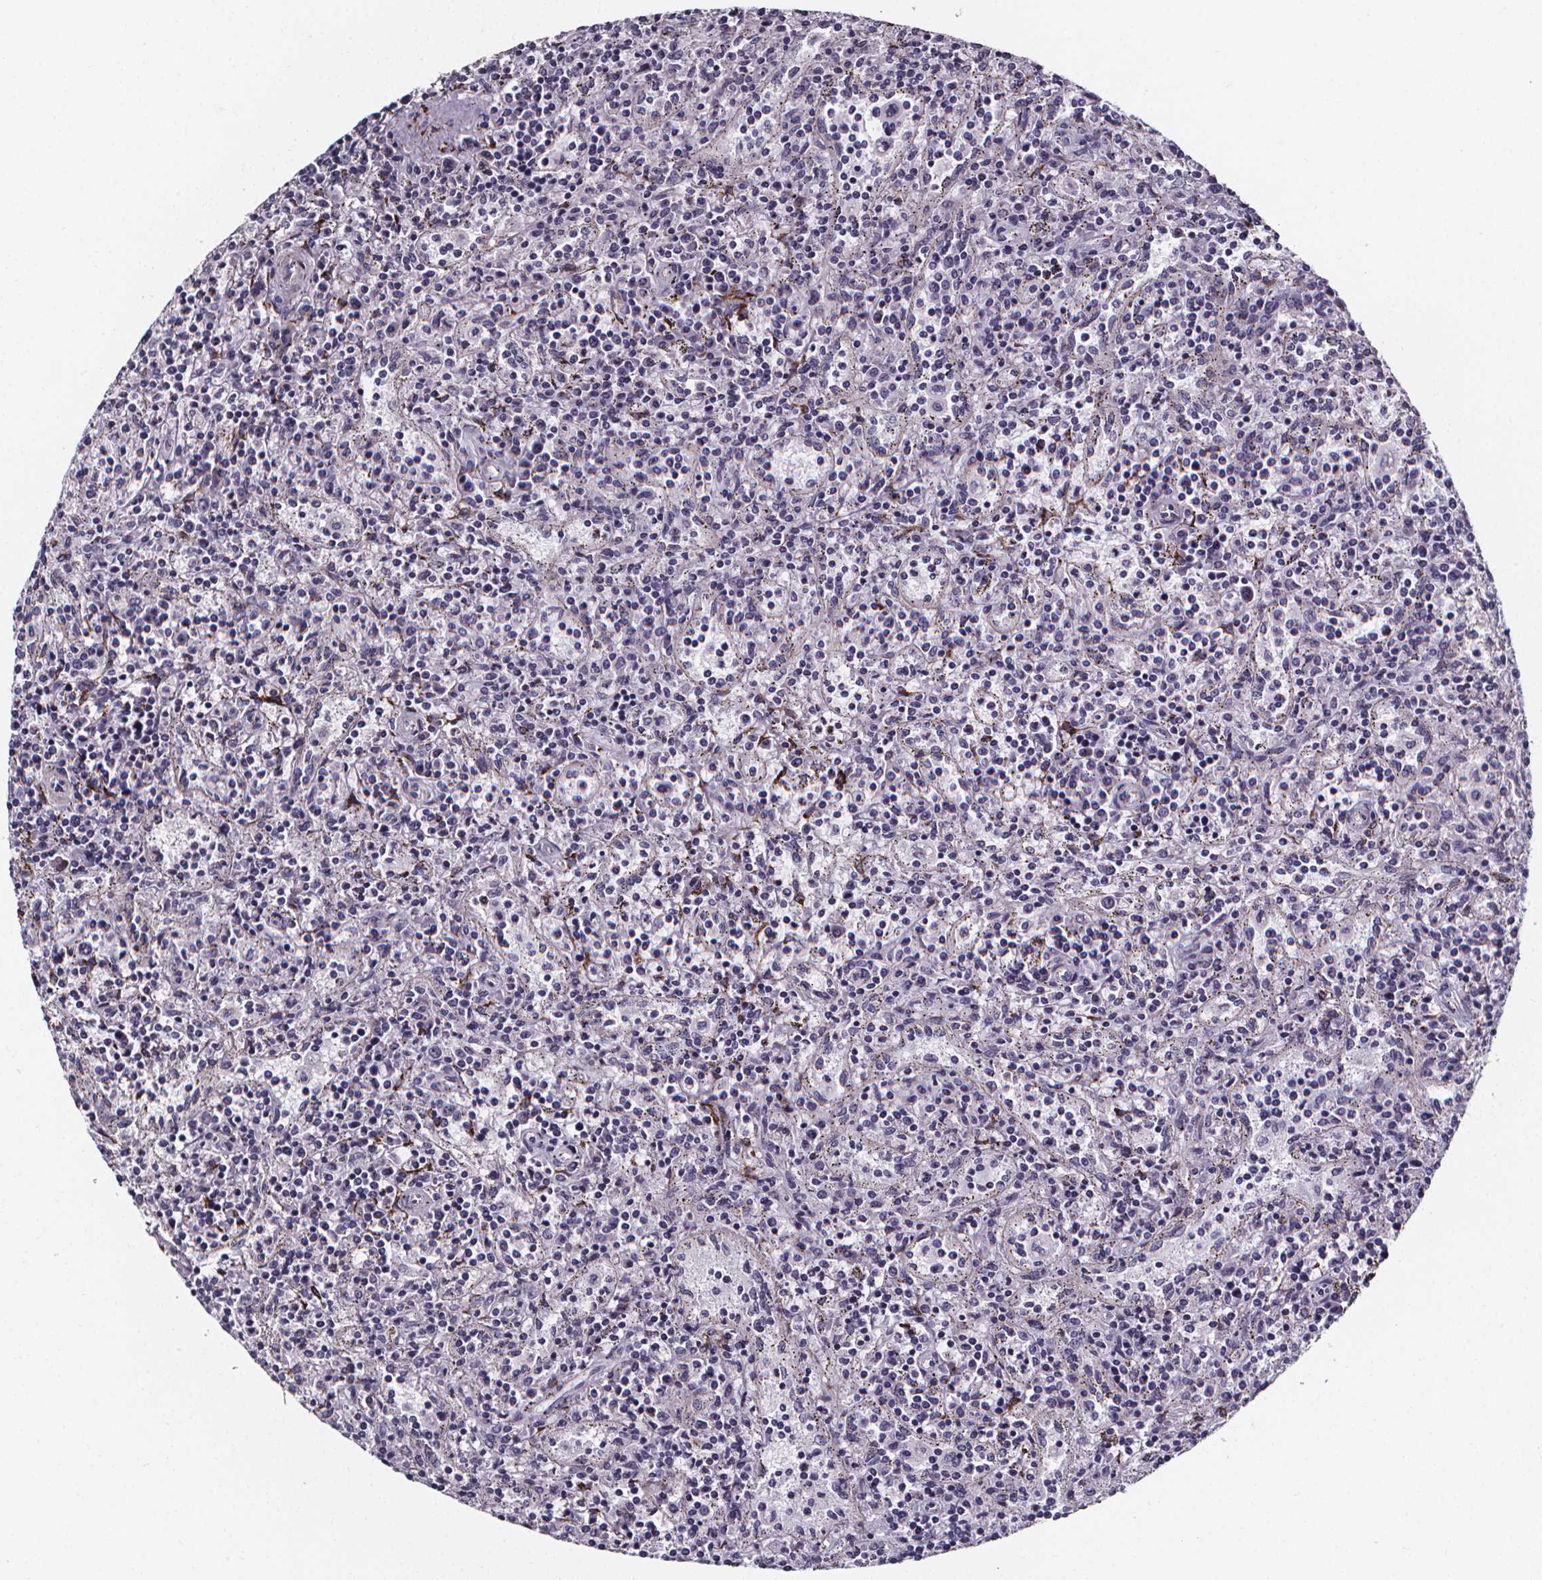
{"staining": {"intensity": "negative", "quantity": "none", "location": "none"}, "tissue": "lymphoma", "cell_type": "Tumor cells", "image_type": "cancer", "snomed": [{"axis": "morphology", "description": "Malignant lymphoma, non-Hodgkin's type, Low grade"}, {"axis": "topography", "description": "Spleen"}], "caption": "Histopathology image shows no protein staining in tumor cells of low-grade malignant lymphoma, non-Hodgkin's type tissue.", "gene": "AEBP1", "patient": {"sex": "male", "age": 62}}